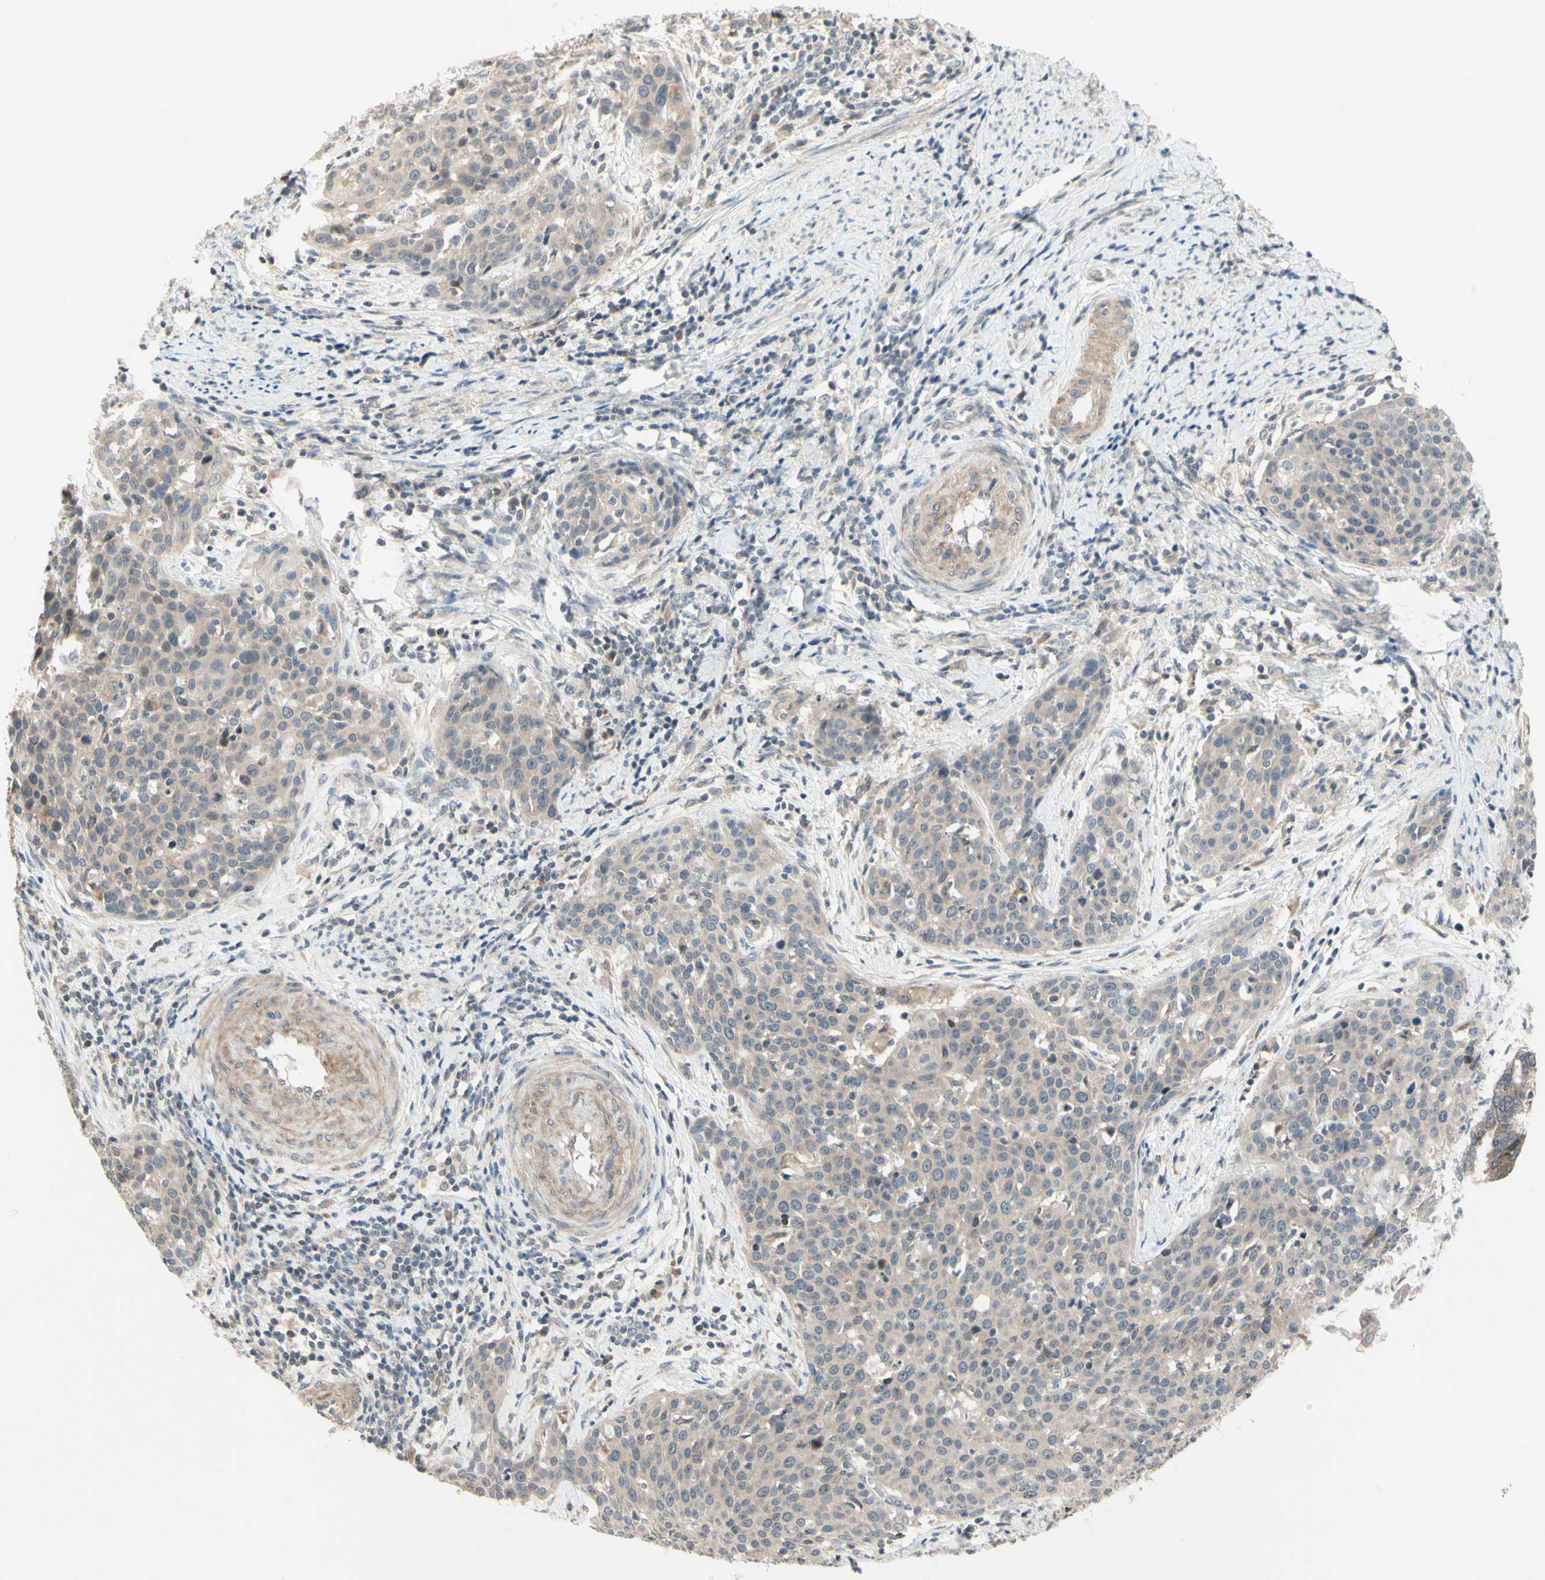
{"staining": {"intensity": "weak", "quantity": ">75%", "location": "cytoplasmic/membranous"}, "tissue": "cervical cancer", "cell_type": "Tumor cells", "image_type": "cancer", "snomed": [{"axis": "morphology", "description": "Squamous cell carcinoma, NOS"}, {"axis": "topography", "description": "Cervix"}], "caption": "Weak cytoplasmic/membranous protein expression is present in about >75% of tumor cells in squamous cell carcinoma (cervical).", "gene": "ZW10", "patient": {"sex": "female", "age": 38}}